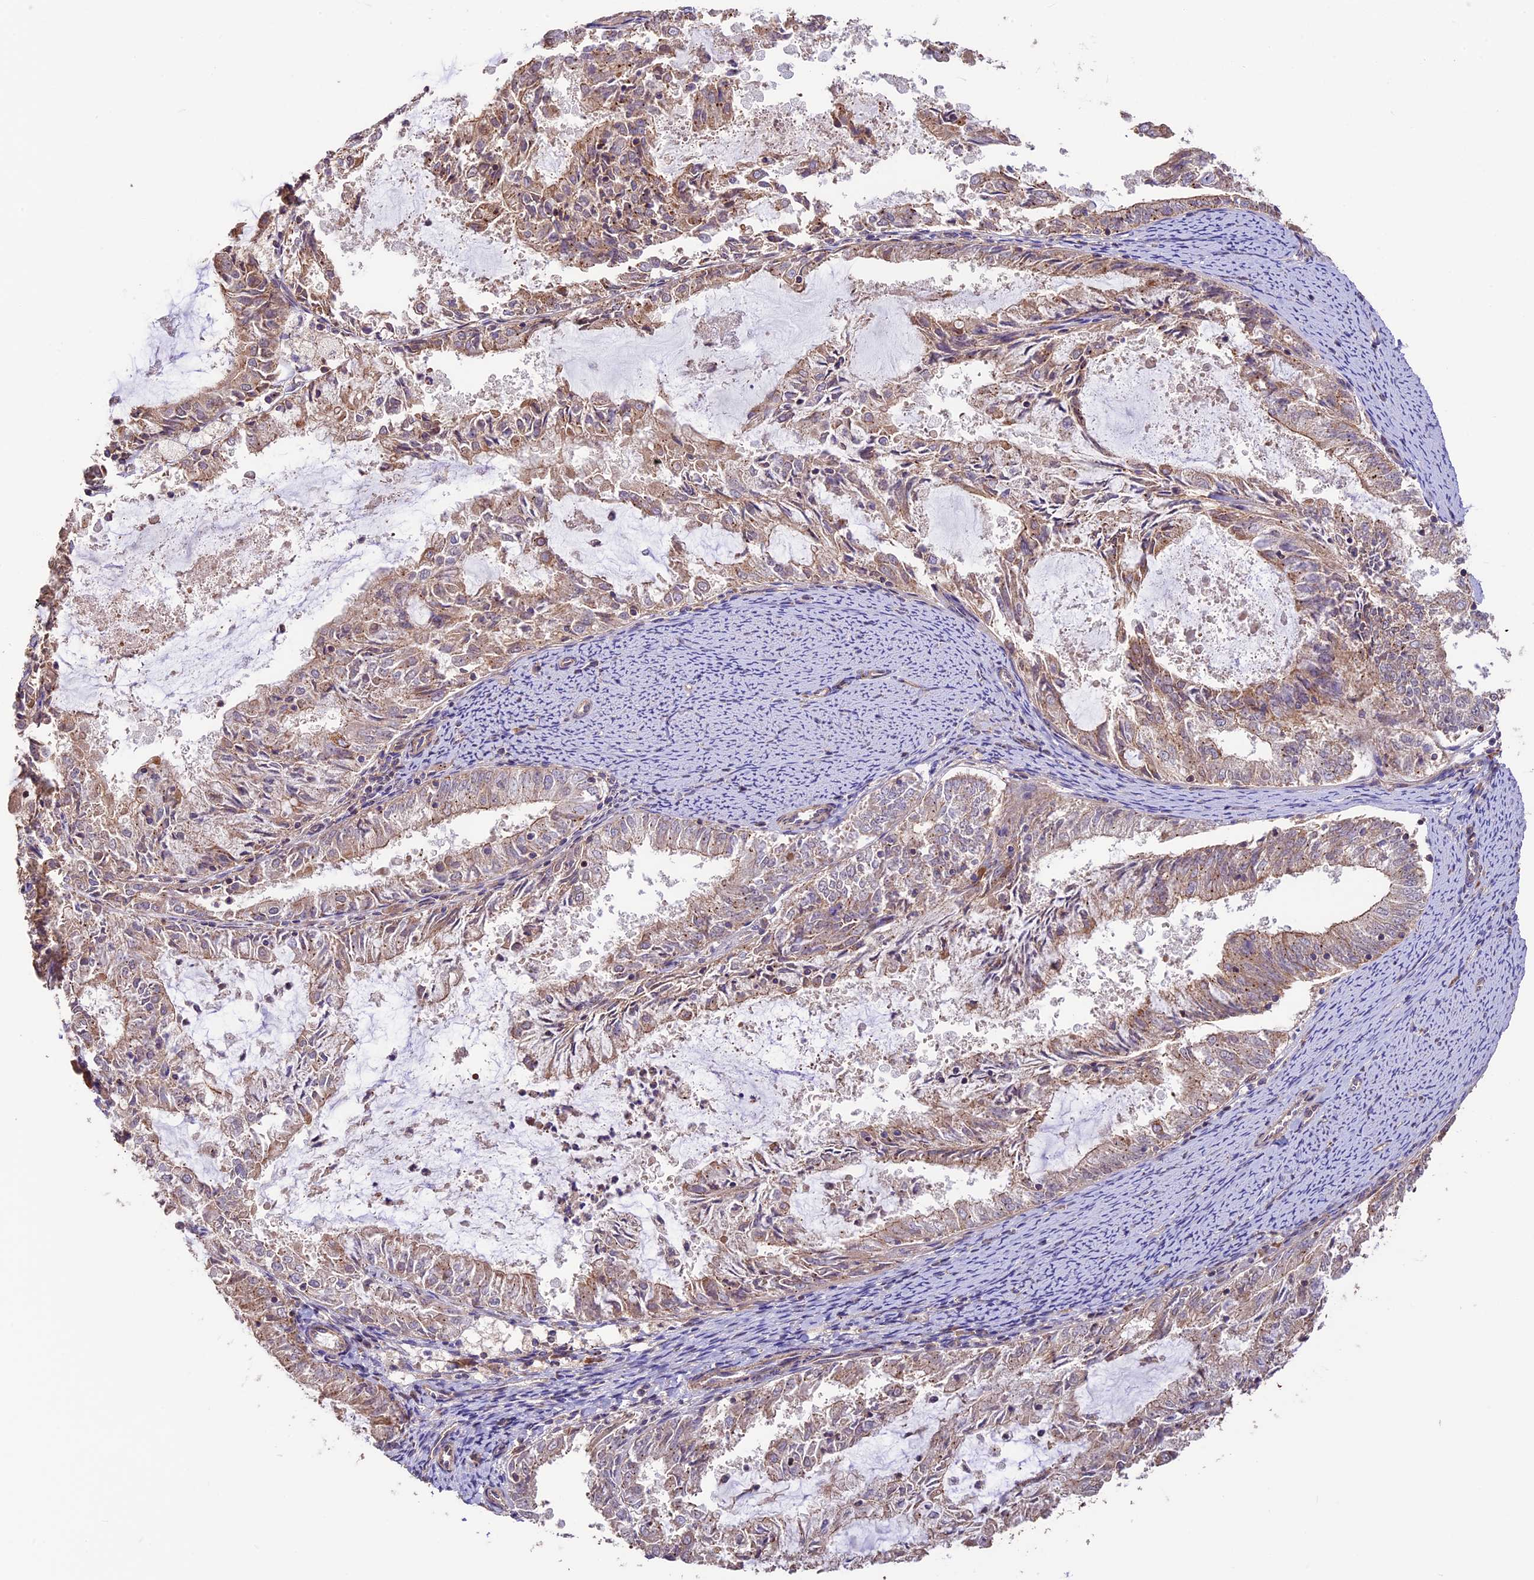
{"staining": {"intensity": "weak", "quantity": ">75%", "location": "cytoplasmic/membranous"}, "tissue": "endometrial cancer", "cell_type": "Tumor cells", "image_type": "cancer", "snomed": [{"axis": "morphology", "description": "Adenocarcinoma, NOS"}, {"axis": "topography", "description": "Endometrium"}], "caption": "Adenocarcinoma (endometrial) tissue shows weak cytoplasmic/membranous positivity in approximately >75% of tumor cells, visualized by immunohistochemistry.", "gene": "BCAS4", "patient": {"sex": "female", "age": 57}}